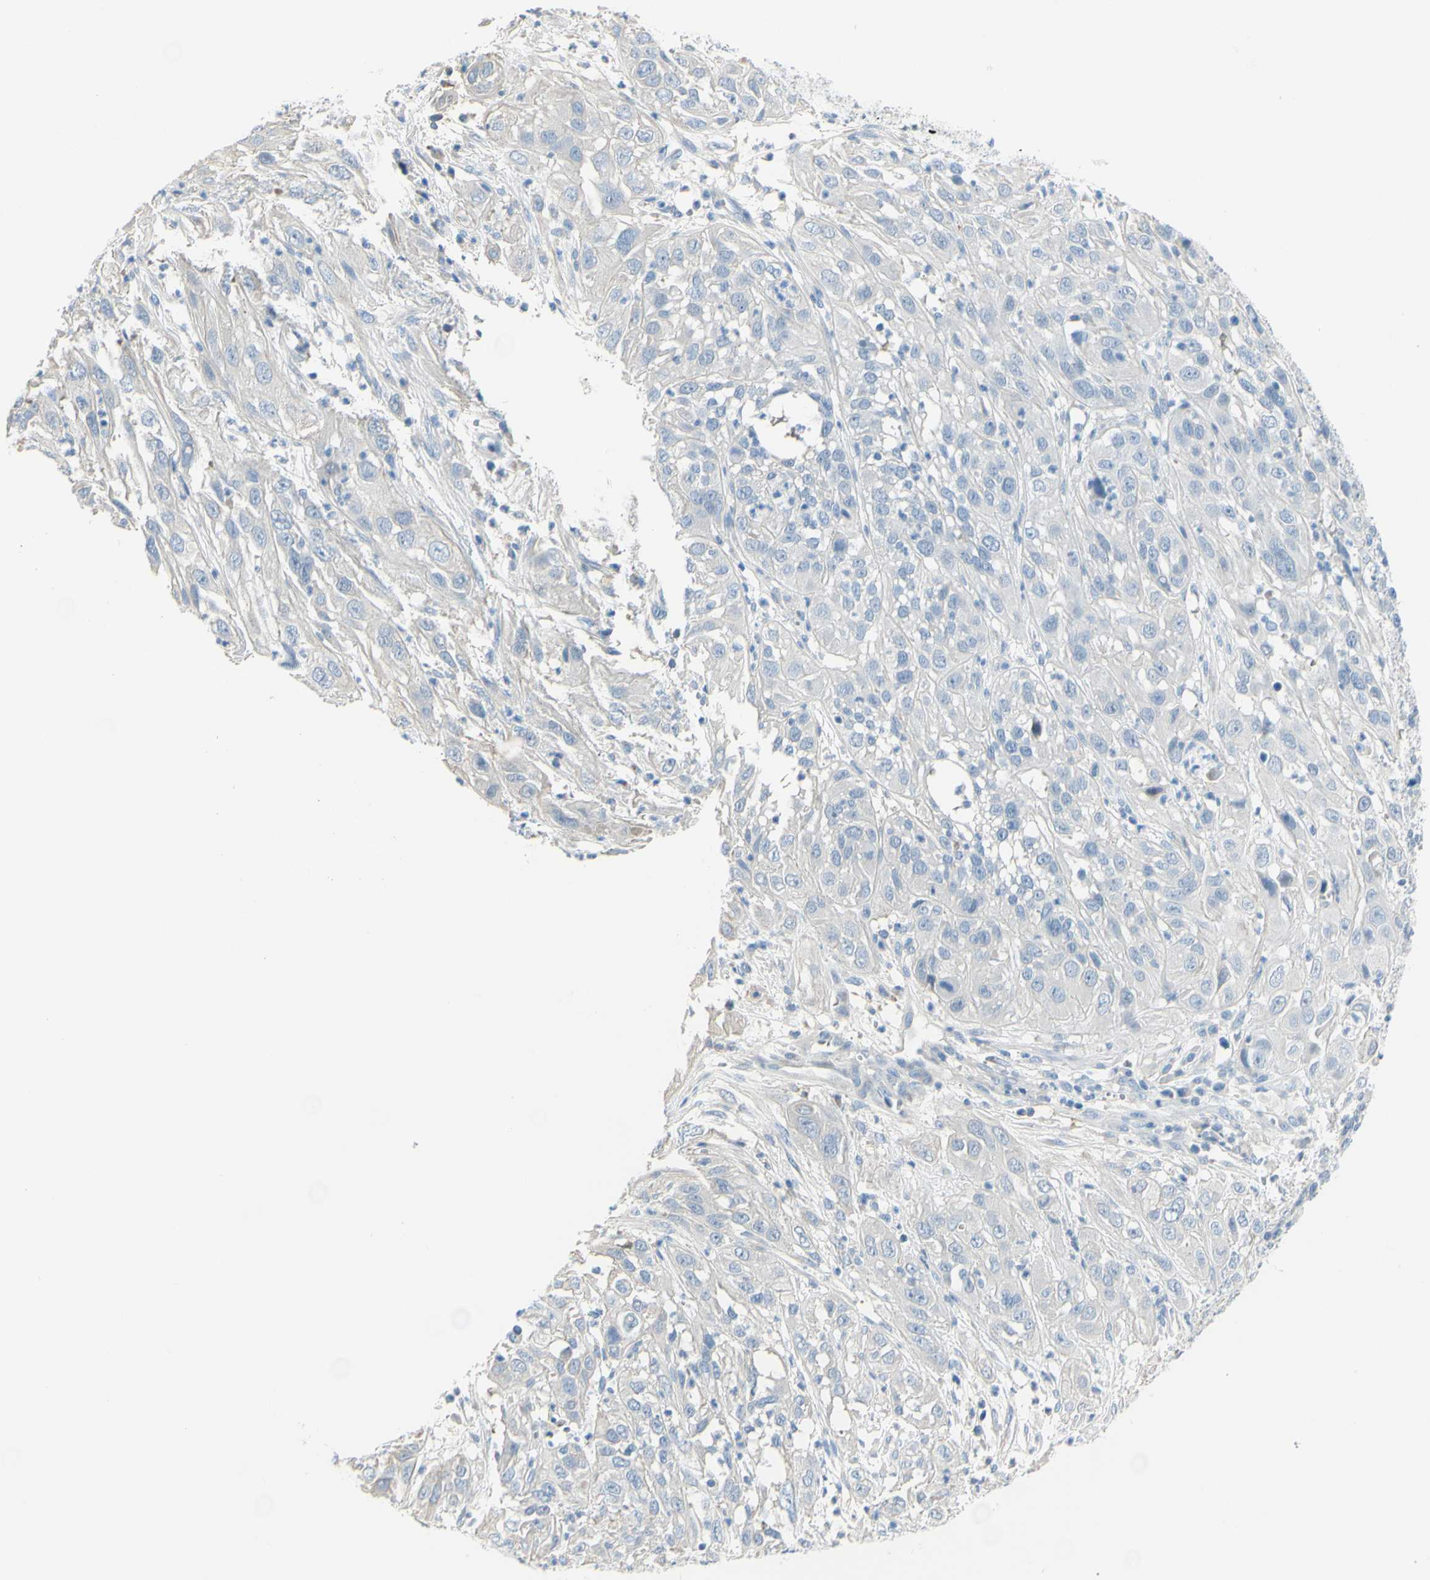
{"staining": {"intensity": "negative", "quantity": "none", "location": "none"}, "tissue": "cervical cancer", "cell_type": "Tumor cells", "image_type": "cancer", "snomed": [{"axis": "morphology", "description": "Squamous cell carcinoma, NOS"}, {"axis": "topography", "description": "Cervix"}], "caption": "This is a micrograph of immunohistochemistry staining of cervical cancer, which shows no positivity in tumor cells.", "gene": "NCBP2L", "patient": {"sex": "female", "age": 32}}